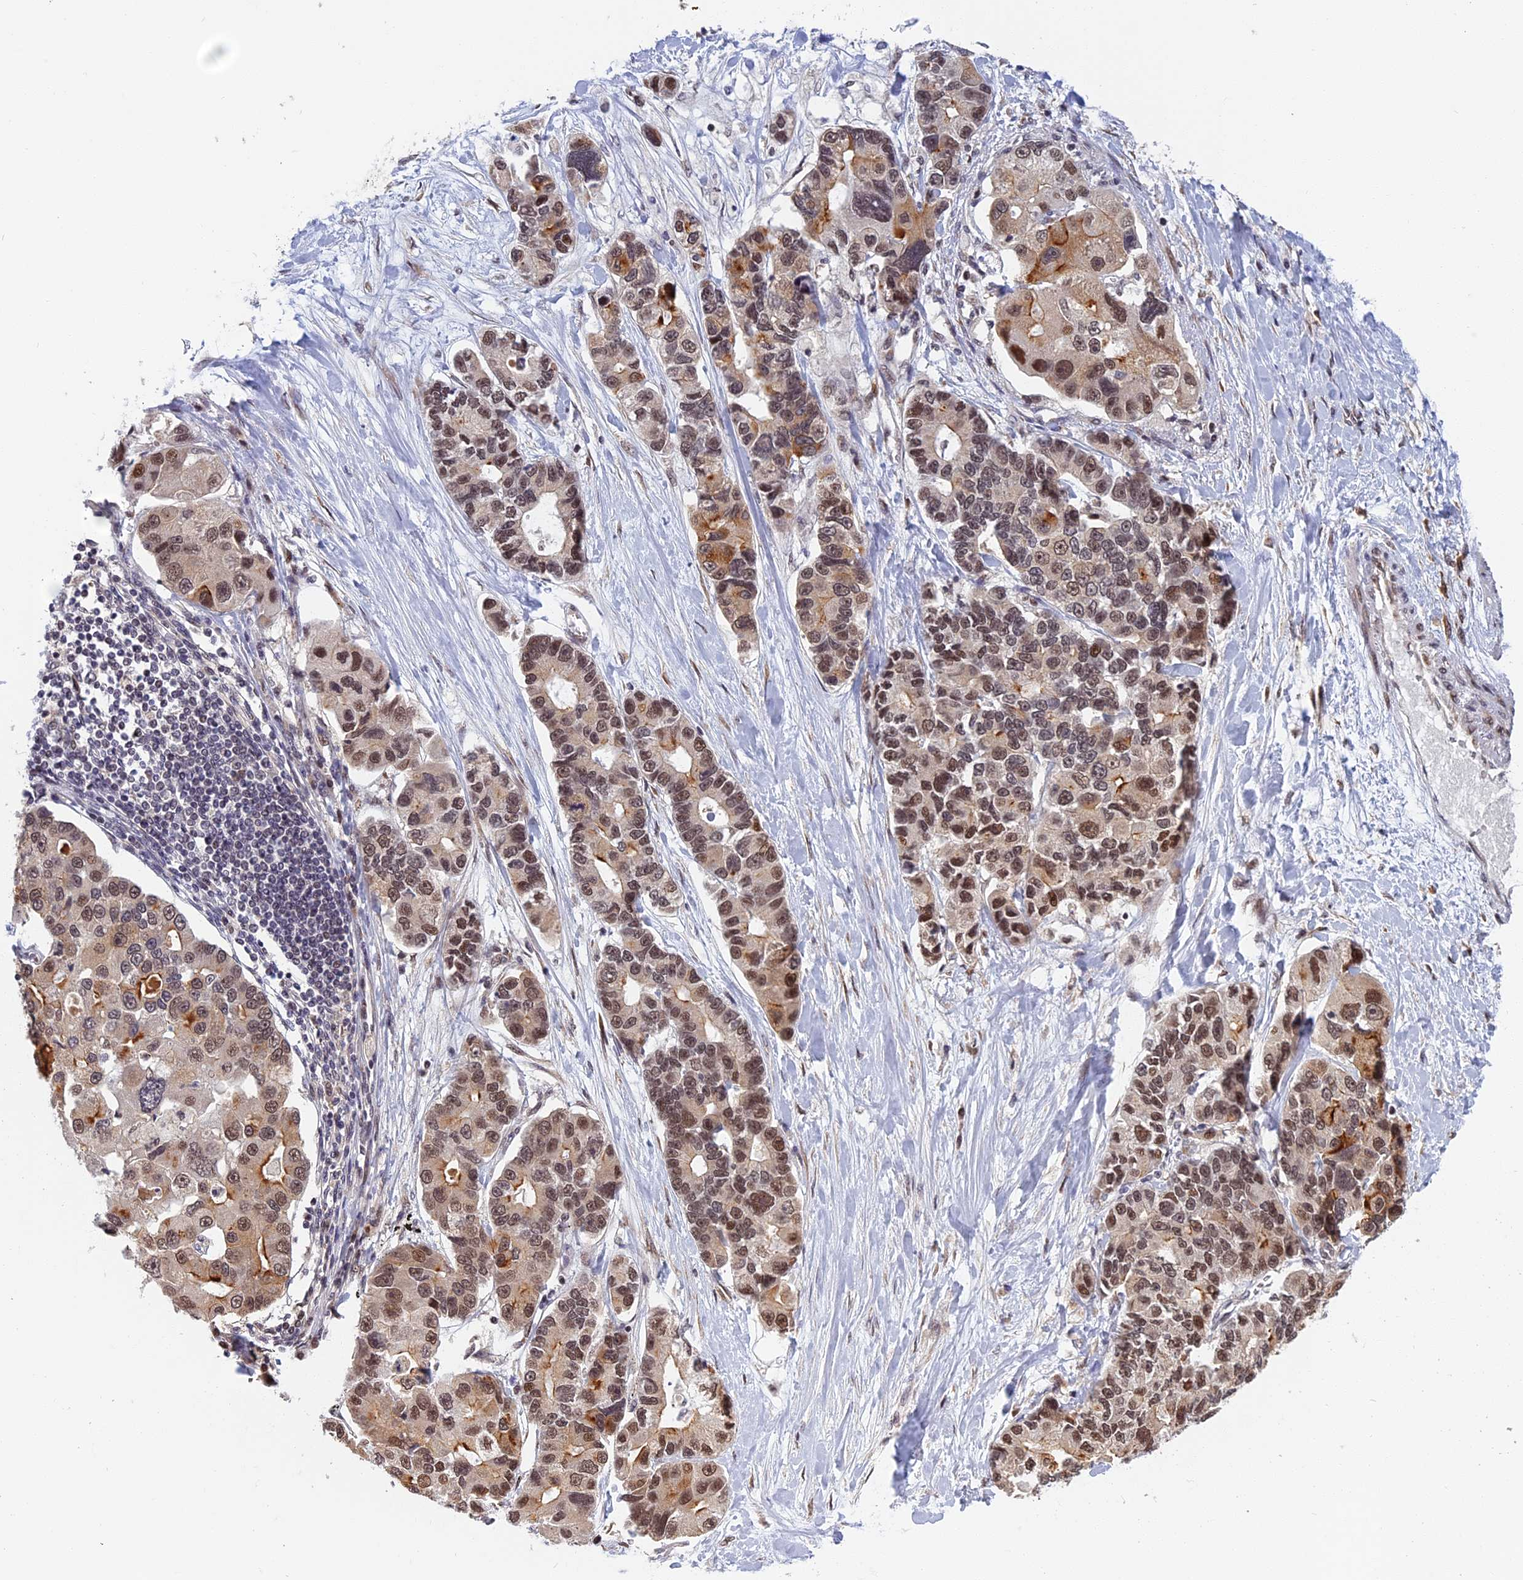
{"staining": {"intensity": "moderate", "quantity": "25%-75%", "location": "cytoplasmic/membranous,nuclear"}, "tissue": "lung cancer", "cell_type": "Tumor cells", "image_type": "cancer", "snomed": [{"axis": "morphology", "description": "Adenocarcinoma, NOS"}, {"axis": "topography", "description": "Lung"}], "caption": "IHC image of lung adenocarcinoma stained for a protein (brown), which demonstrates medium levels of moderate cytoplasmic/membranous and nuclear expression in approximately 25%-75% of tumor cells.", "gene": "CCDC113", "patient": {"sex": "female", "age": 54}}